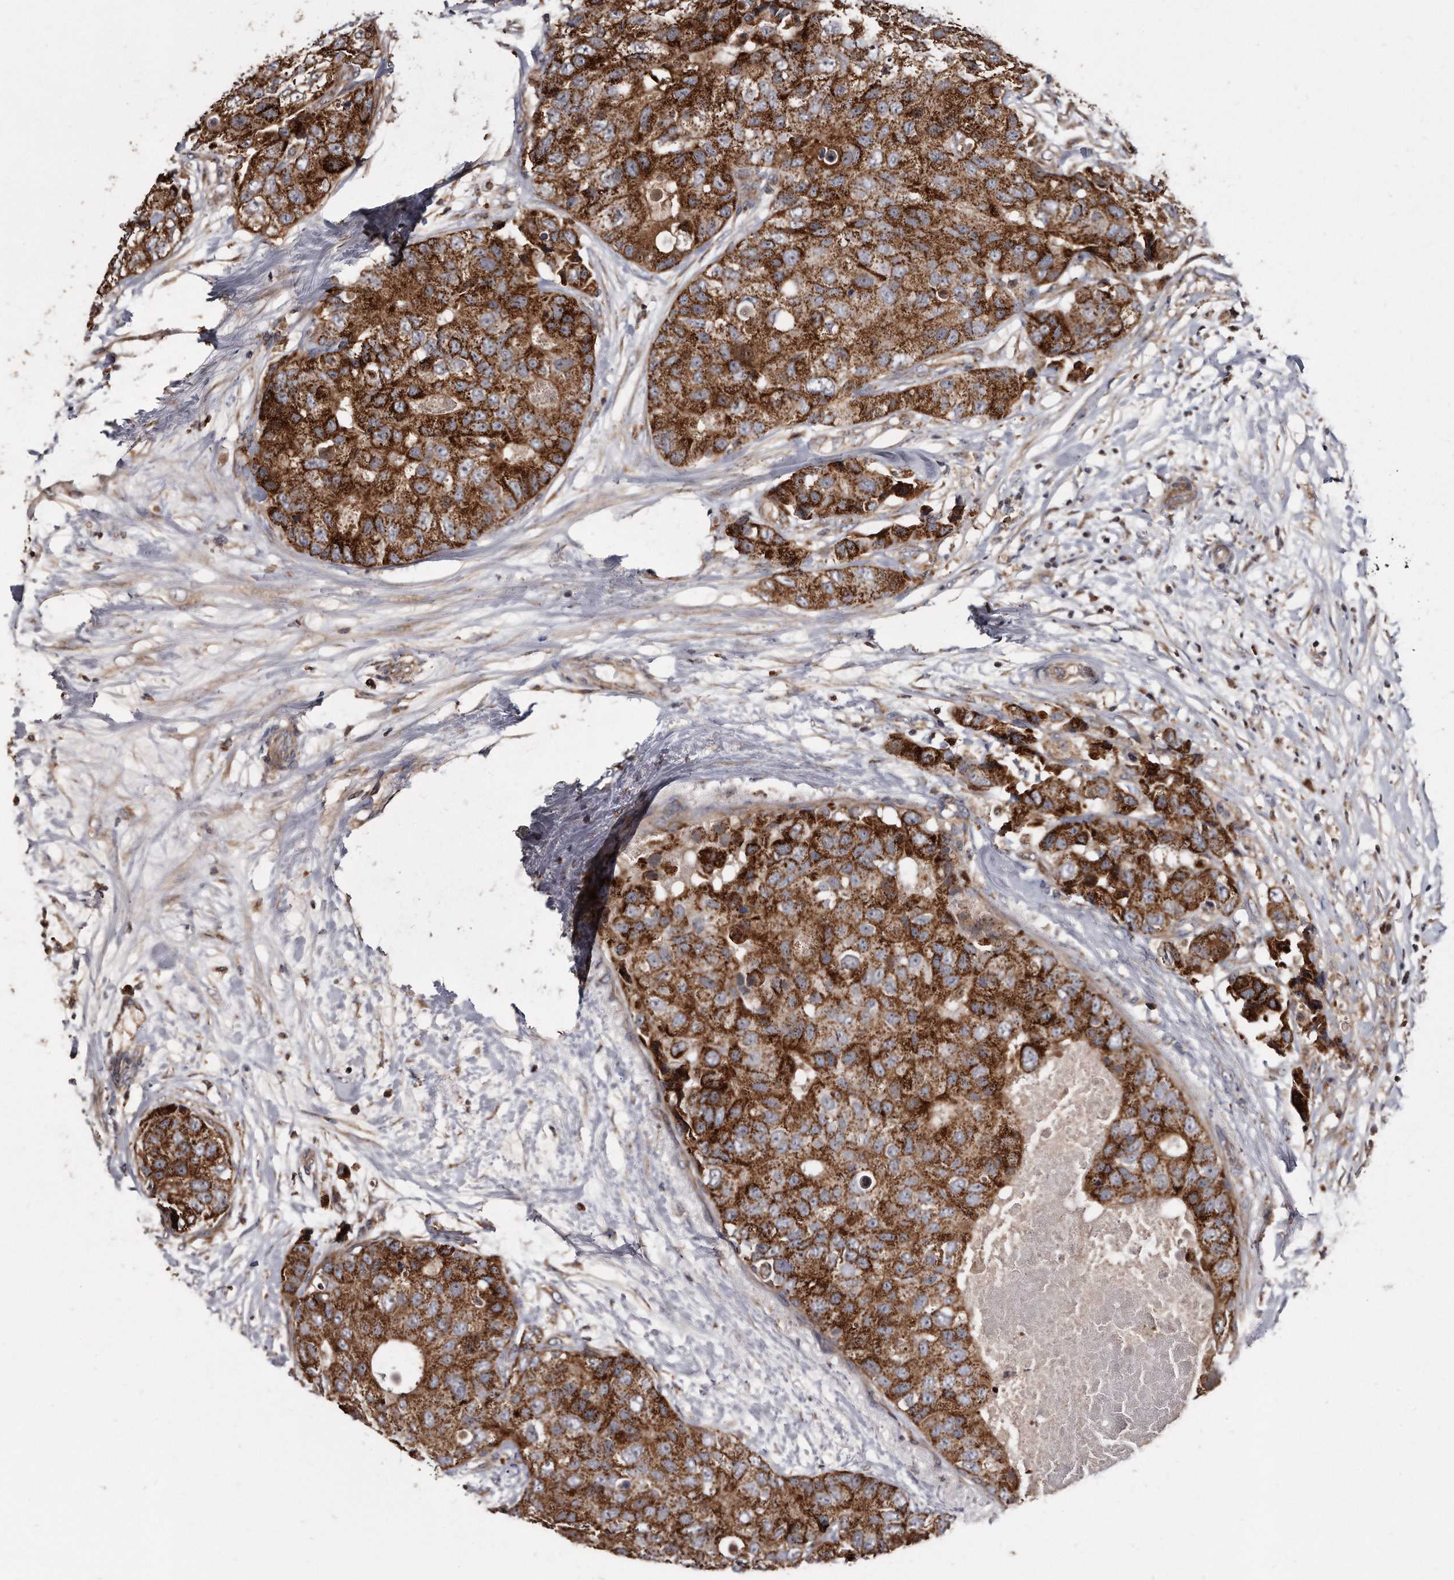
{"staining": {"intensity": "strong", "quantity": ">75%", "location": "cytoplasmic/membranous"}, "tissue": "breast cancer", "cell_type": "Tumor cells", "image_type": "cancer", "snomed": [{"axis": "morphology", "description": "Duct carcinoma"}, {"axis": "topography", "description": "Breast"}], "caption": "Immunohistochemistry of human invasive ductal carcinoma (breast) reveals high levels of strong cytoplasmic/membranous expression in approximately >75% of tumor cells.", "gene": "FAM136A", "patient": {"sex": "female", "age": 62}}